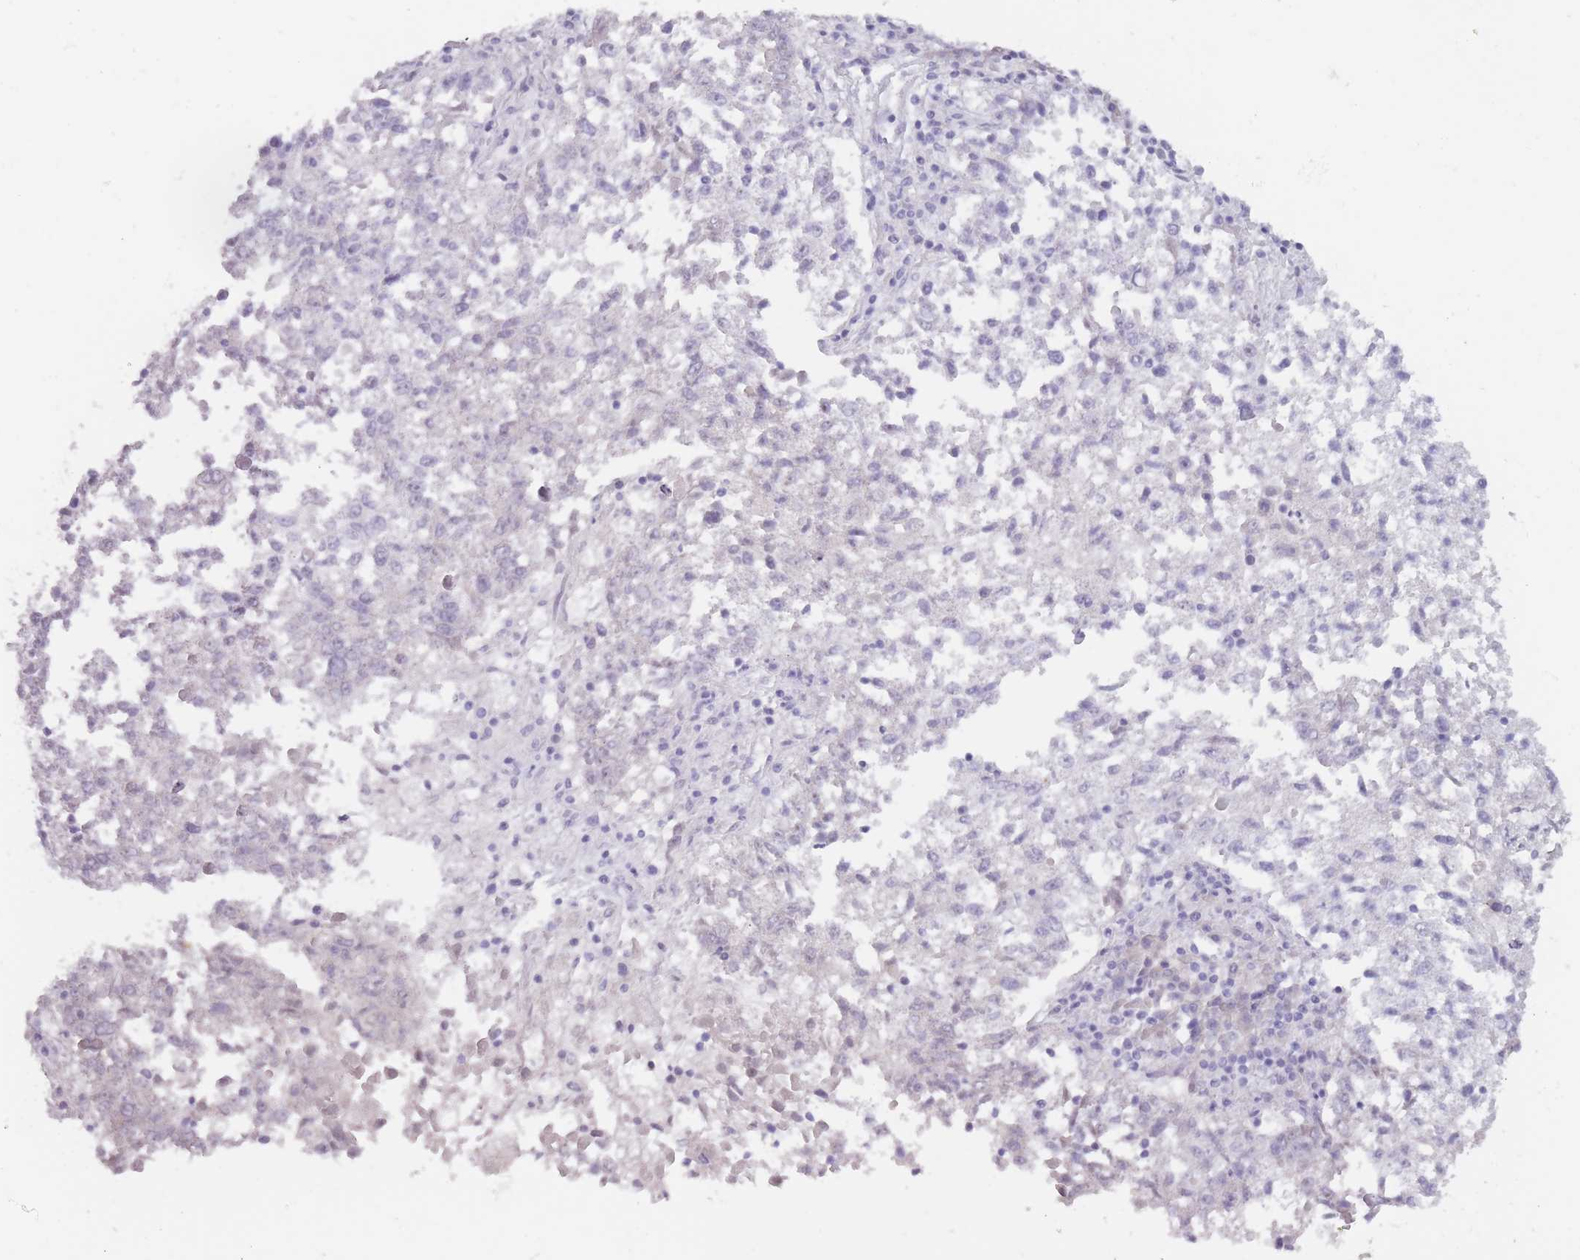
{"staining": {"intensity": "negative", "quantity": "none", "location": "none"}, "tissue": "lung cancer", "cell_type": "Tumor cells", "image_type": "cancer", "snomed": [{"axis": "morphology", "description": "Squamous cell carcinoma, NOS"}, {"axis": "topography", "description": "Lung"}], "caption": "An immunohistochemistry photomicrograph of lung cancer (squamous cell carcinoma) is shown. There is no staining in tumor cells of lung cancer (squamous cell carcinoma).", "gene": "PNMA3", "patient": {"sex": "male", "age": 73}}